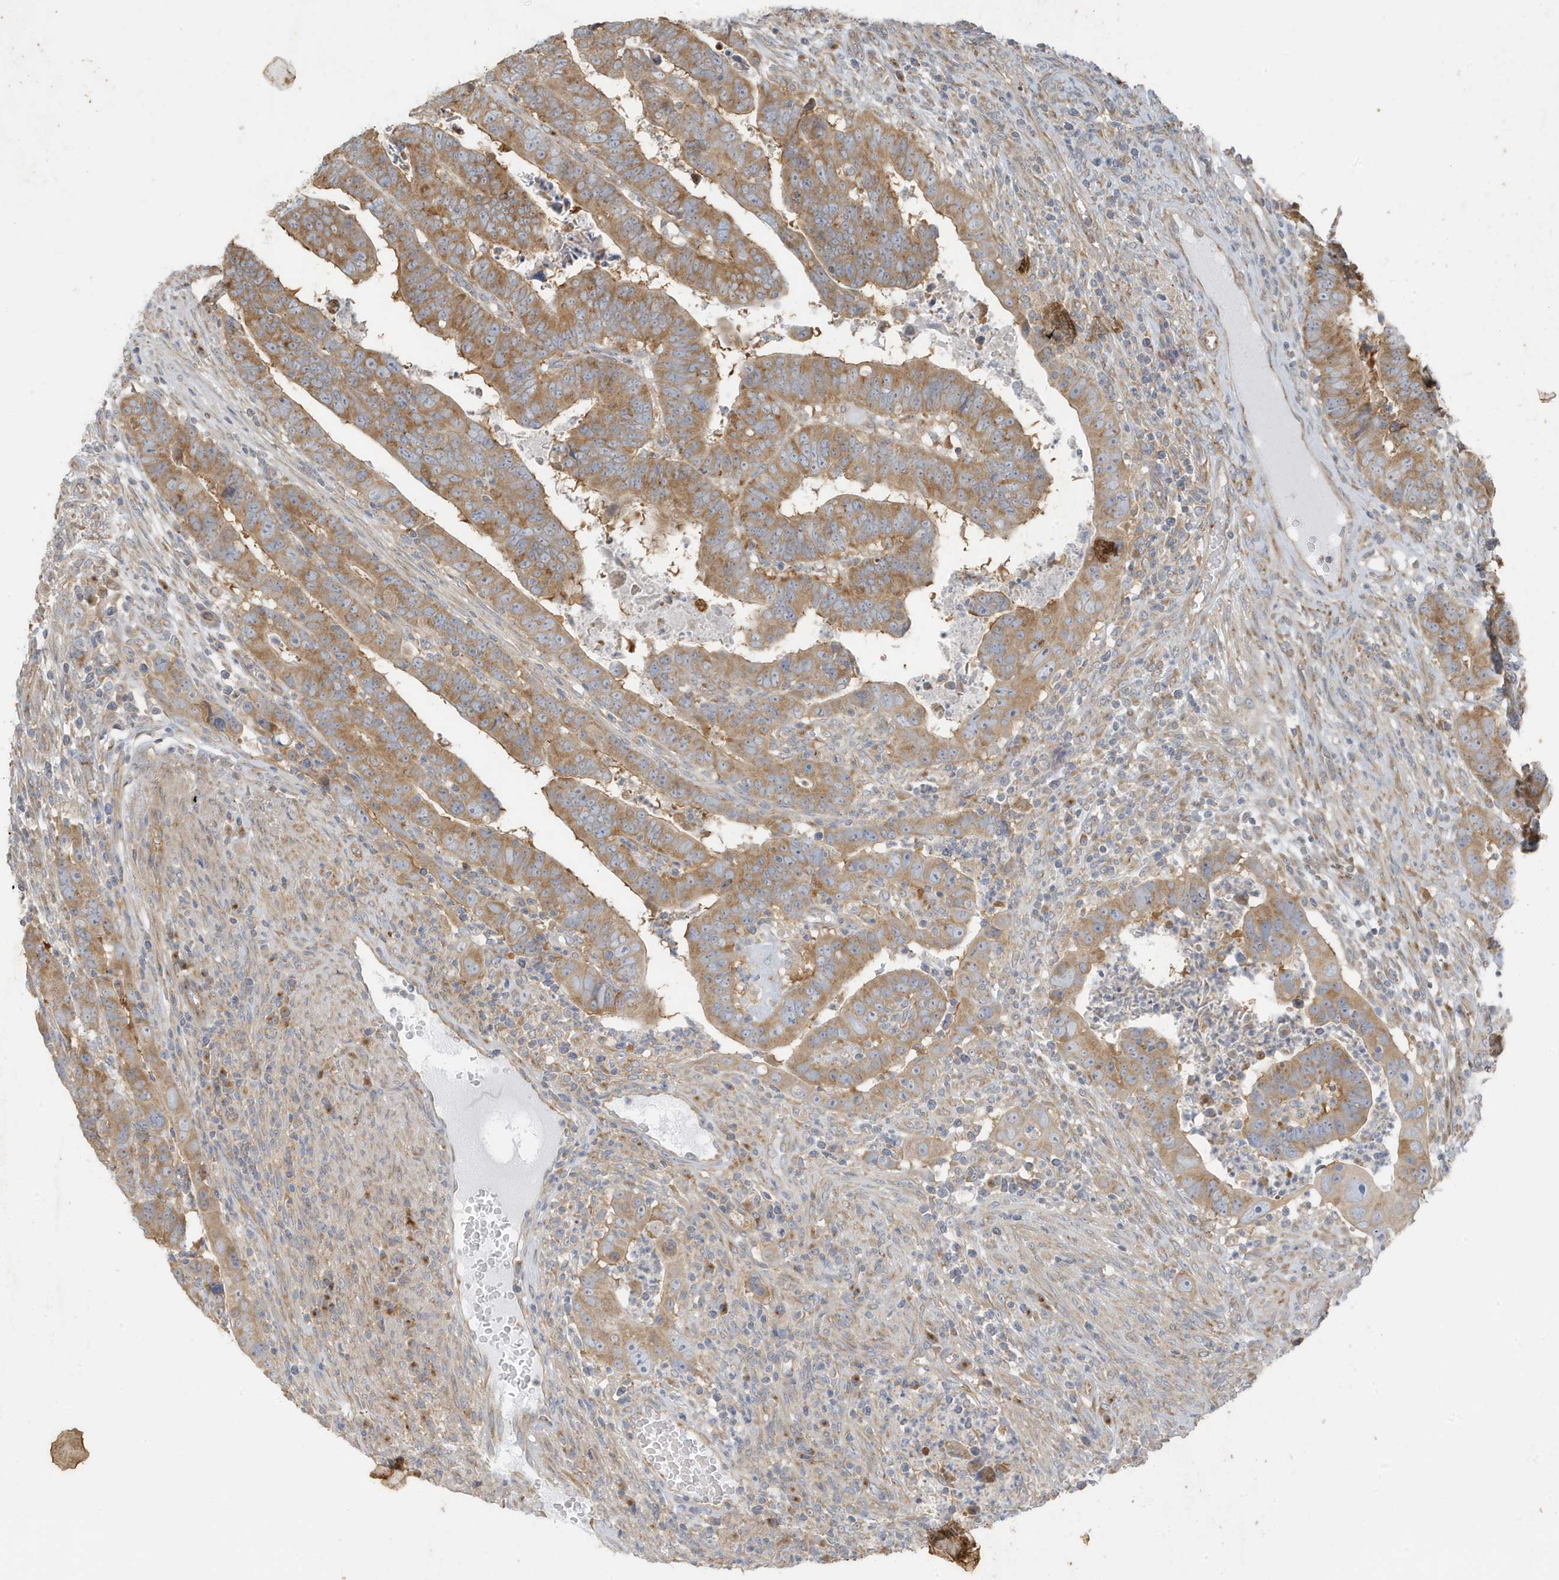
{"staining": {"intensity": "moderate", "quantity": ">75%", "location": "cytoplasmic/membranous"}, "tissue": "colorectal cancer", "cell_type": "Tumor cells", "image_type": "cancer", "snomed": [{"axis": "morphology", "description": "Normal tissue, NOS"}, {"axis": "morphology", "description": "Adenocarcinoma, NOS"}, {"axis": "topography", "description": "Rectum"}], "caption": "About >75% of tumor cells in human colorectal cancer display moderate cytoplasmic/membranous protein expression as visualized by brown immunohistochemical staining.", "gene": "GOLGA4", "patient": {"sex": "female", "age": 65}}